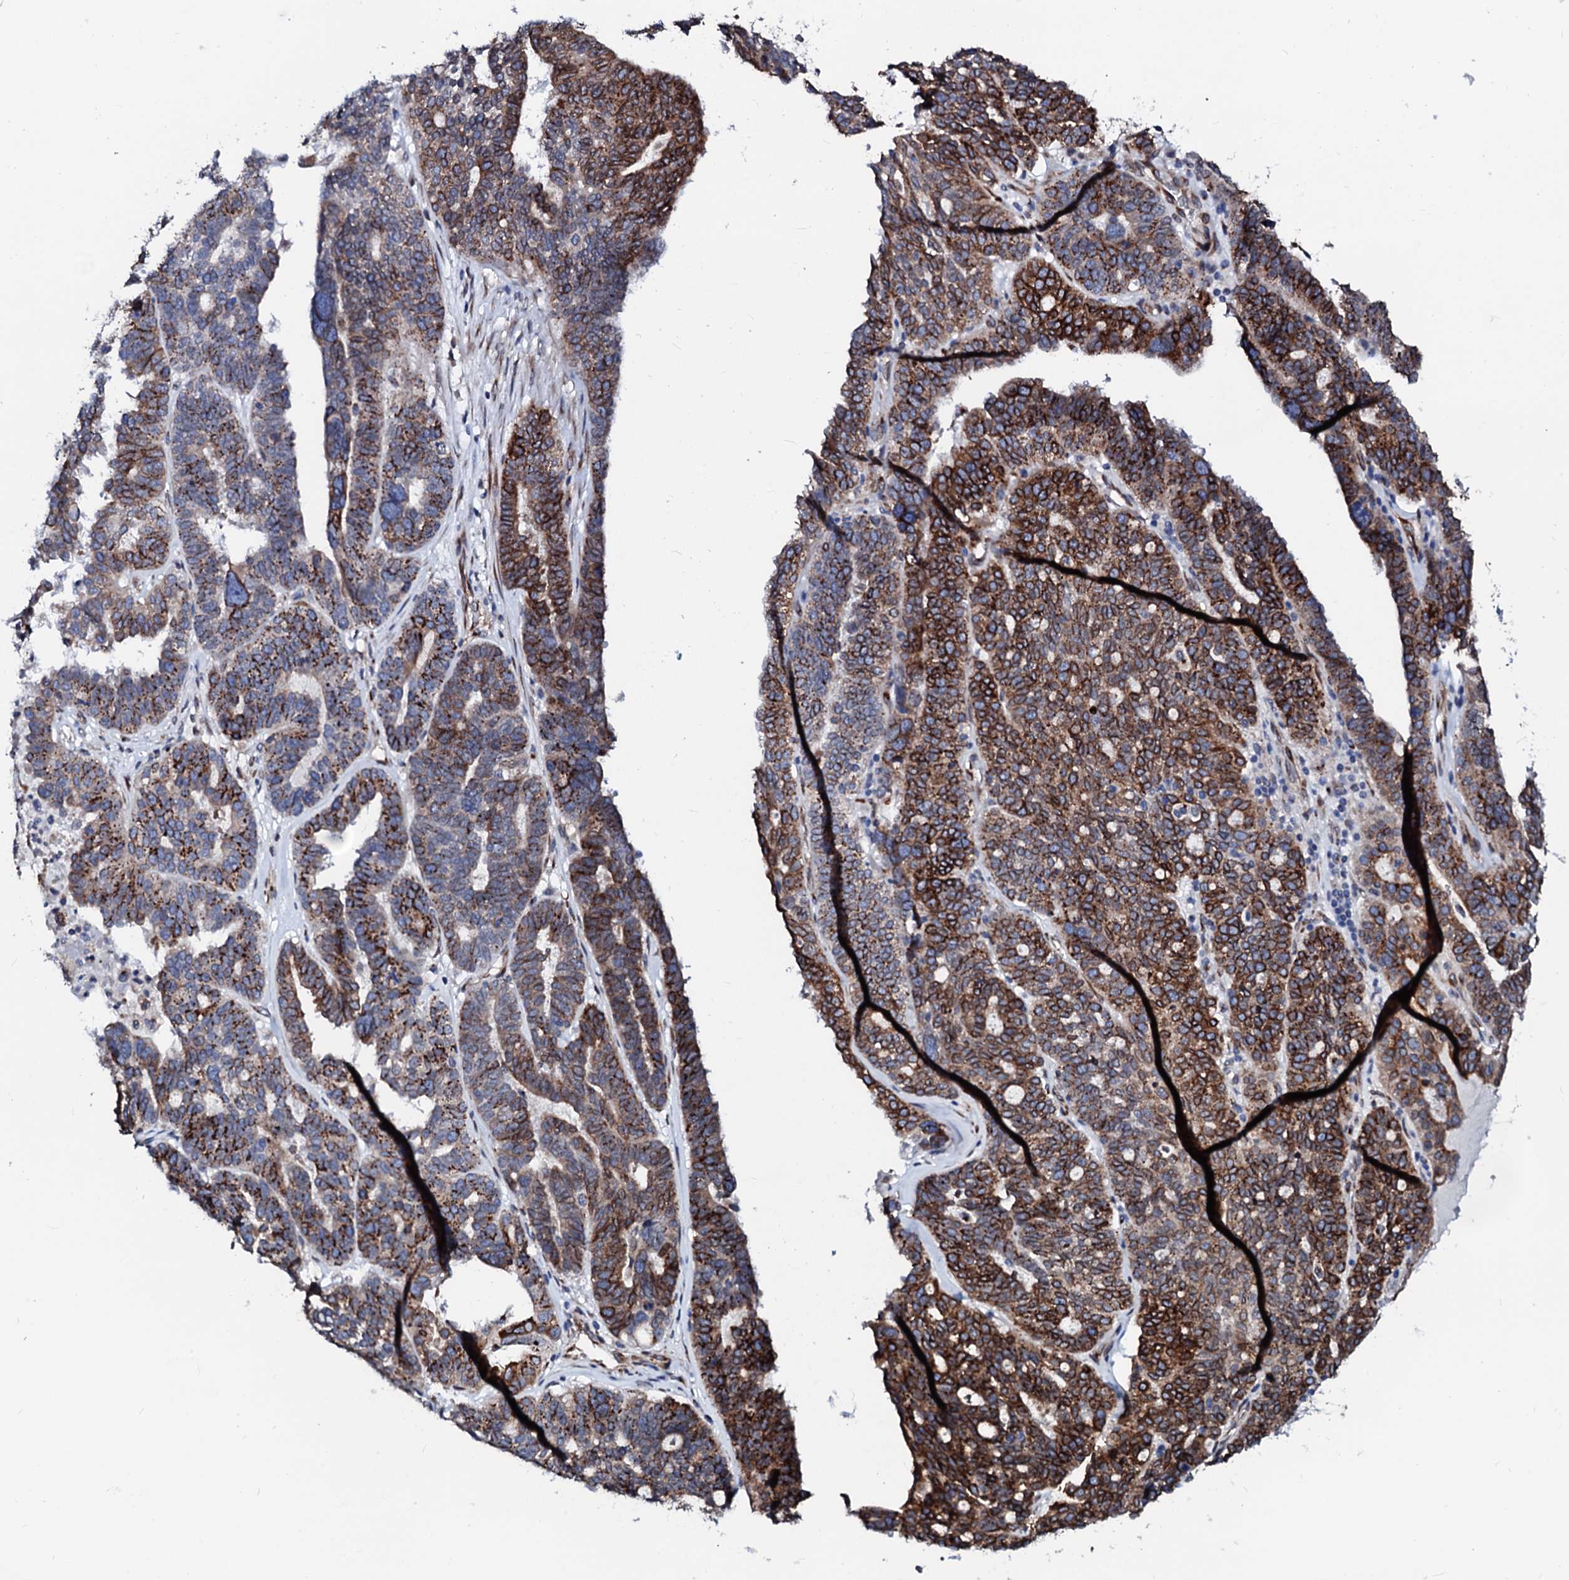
{"staining": {"intensity": "strong", "quantity": ">75%", "location": "cytoplasmic/membranous"}, "tissue": "ovarian cancer", "cell_type": "Tumor cells", "image_type": "cancer", "snomed": [{"axis": "morphology", "description": "Cystadenocarcinoma, serous, NOS"}, {"axis": "topography", "description": "Ovary"}], "caption": "This photomicrograph demonstrates IHC staining of ovarian cancer, with high strong cytoplasmic/membranous expression in about >75% of tumor cells.", "gene": "TMCO3", "patient": {"sex": "female", "age": 59}}